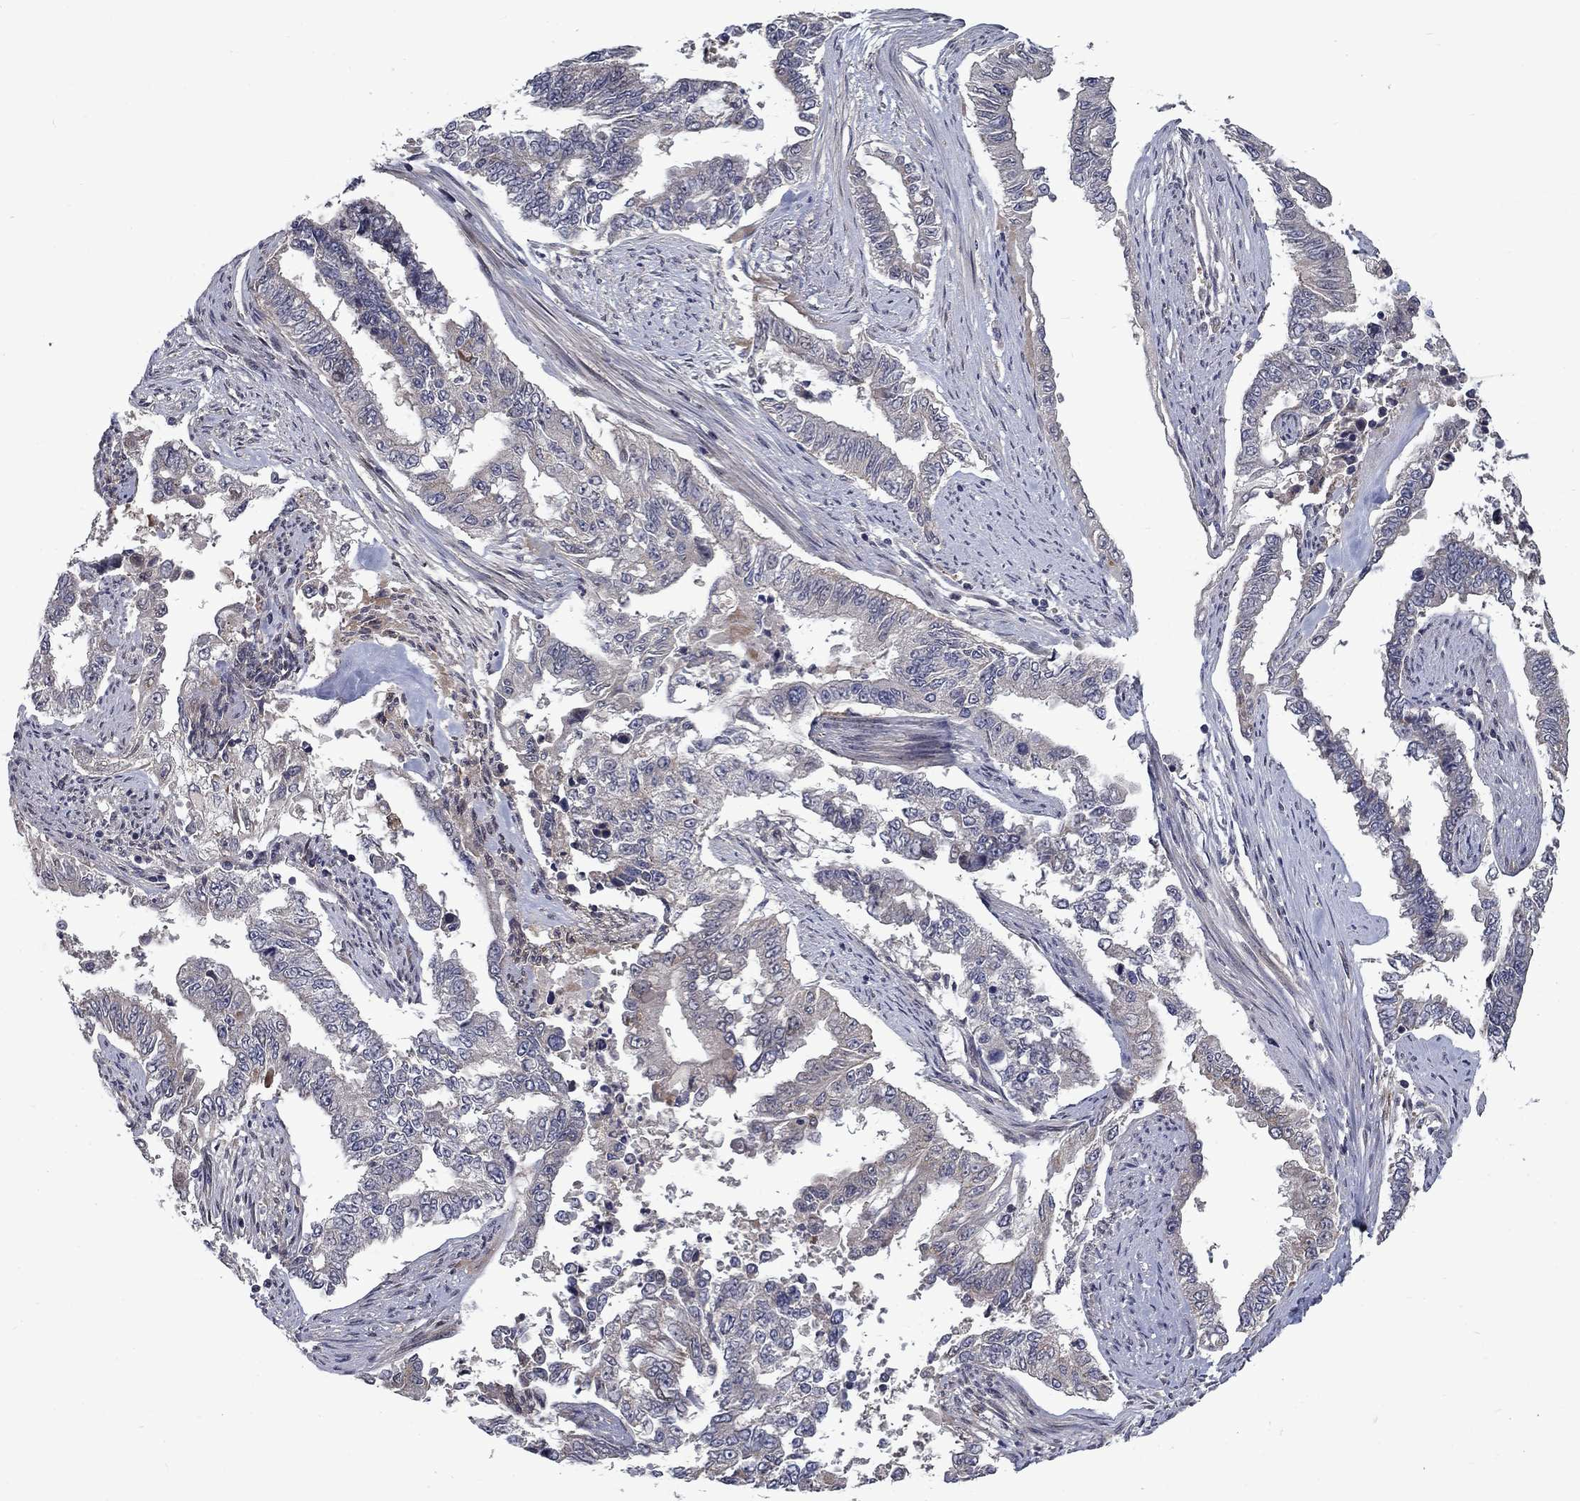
{"staining": {"intensity": "negative", "quantity": "none", "location": "none"}, "tissue": "endometrial cancer", "cell_type": "Tumor cells", "image_type": "cancer", "snomed": [{"axis": "morphology", "description": "Adenocarcinoma, NOS"}, {"axis": "topography", "description": "Uterus"}], "caption": "This is an immunohistochemistry photomicrograph of endometrial adenocarcinoma. There is no staining in tumor cells.", "gene": "FAM3B", "patient": {"sex": "female", "age": 59}}